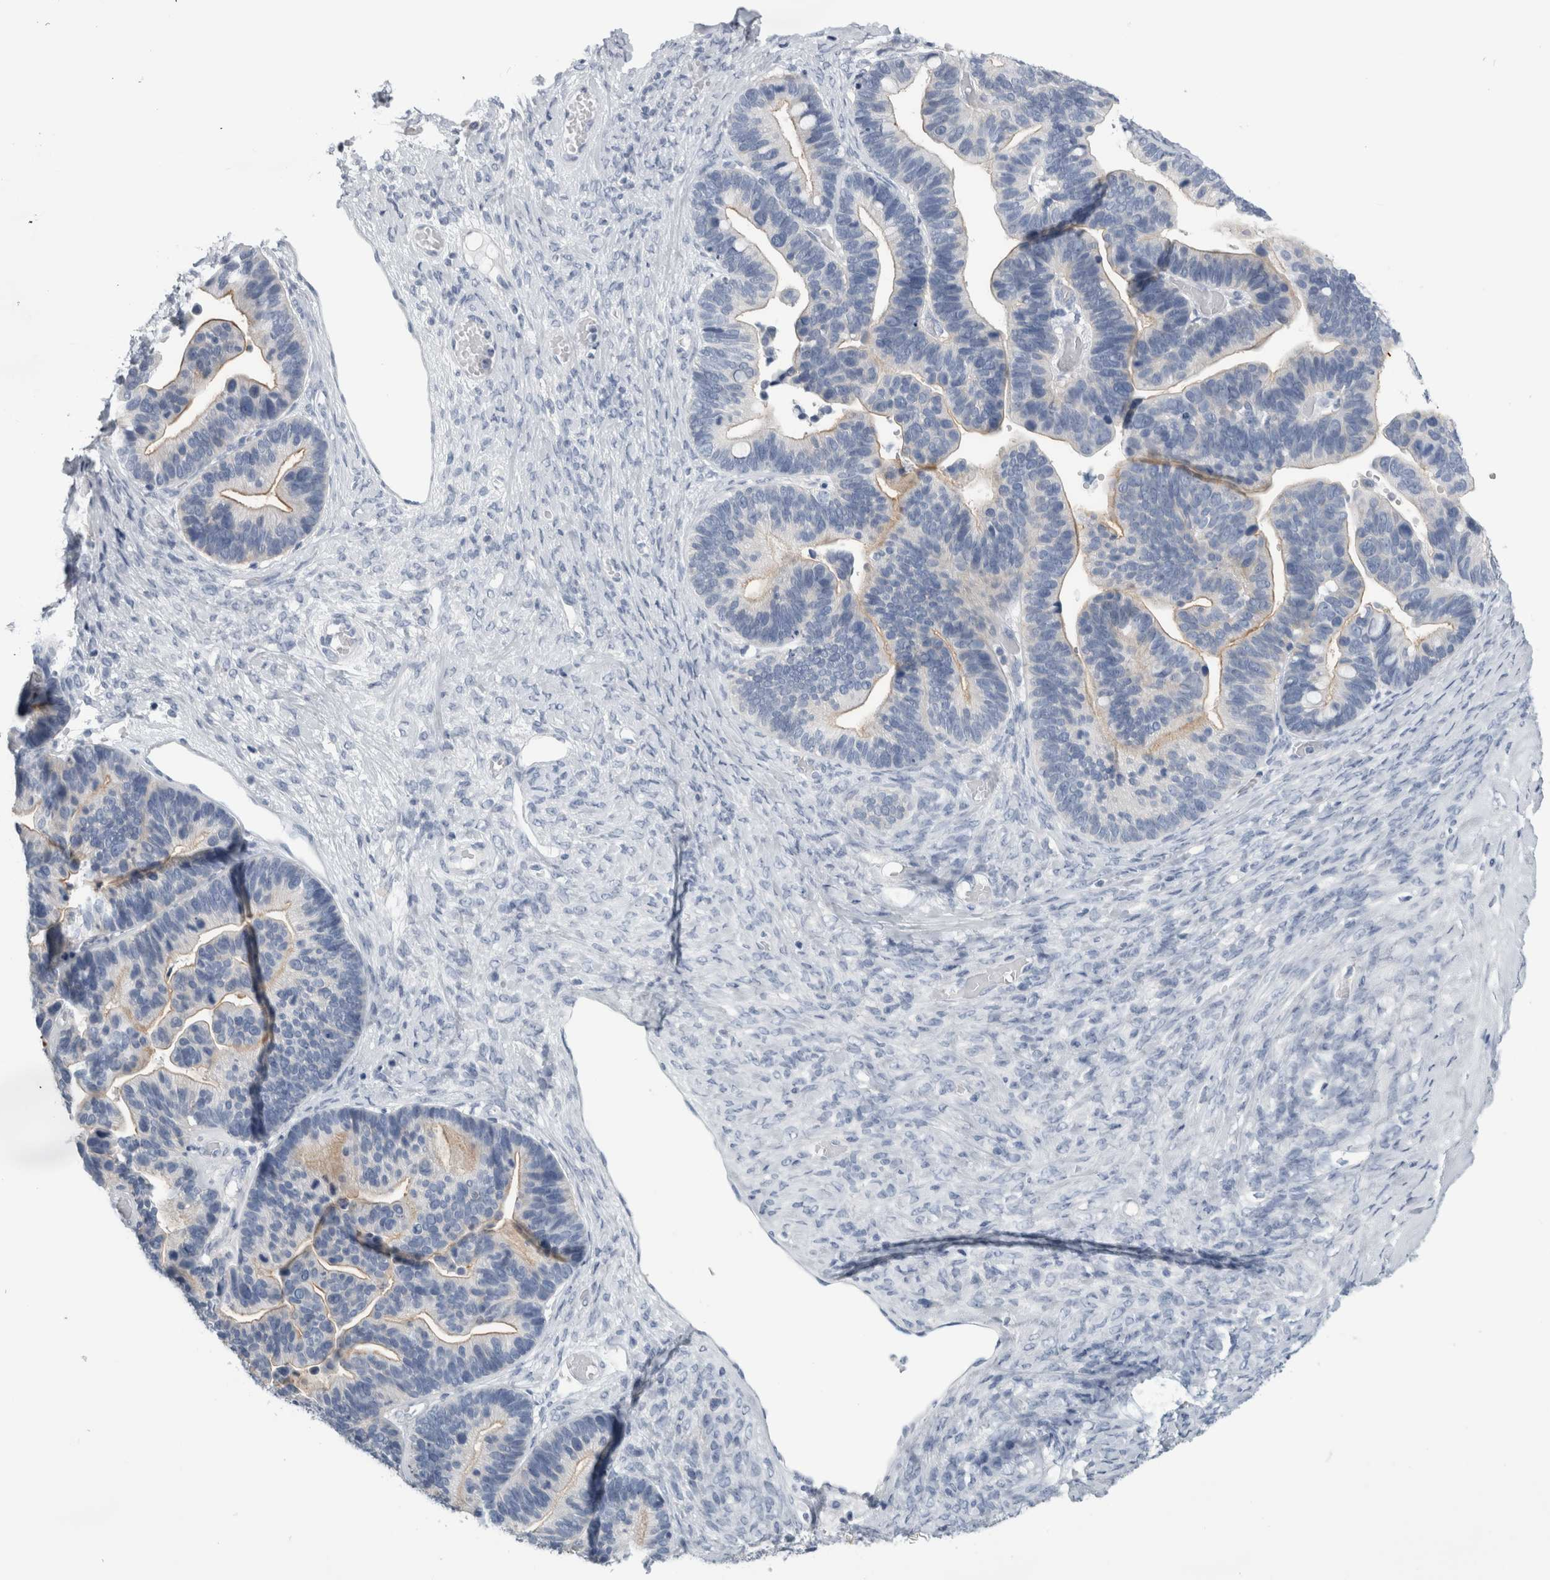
{"staining": {"intensity": "weak", "quantity": "<25%", "location": "cytoplasmic/membranous"}, "tissue": "ovarian cancer", "cell_type": "Tumor cells", "image_type": "cancer", "snomed": [{"axis": "morphology", "description": "Cystadenocarcinoma, serous, NOS"}, {"axis": "topography", "description": "Ovary"}], "caption": "The photomicrograph reveals no significant staining in tumor cells of ovarian cancer (serous cystadenocarcinoma).", "gene": "ANKFY1", "patient": {"sex": "female", "age": 56}}